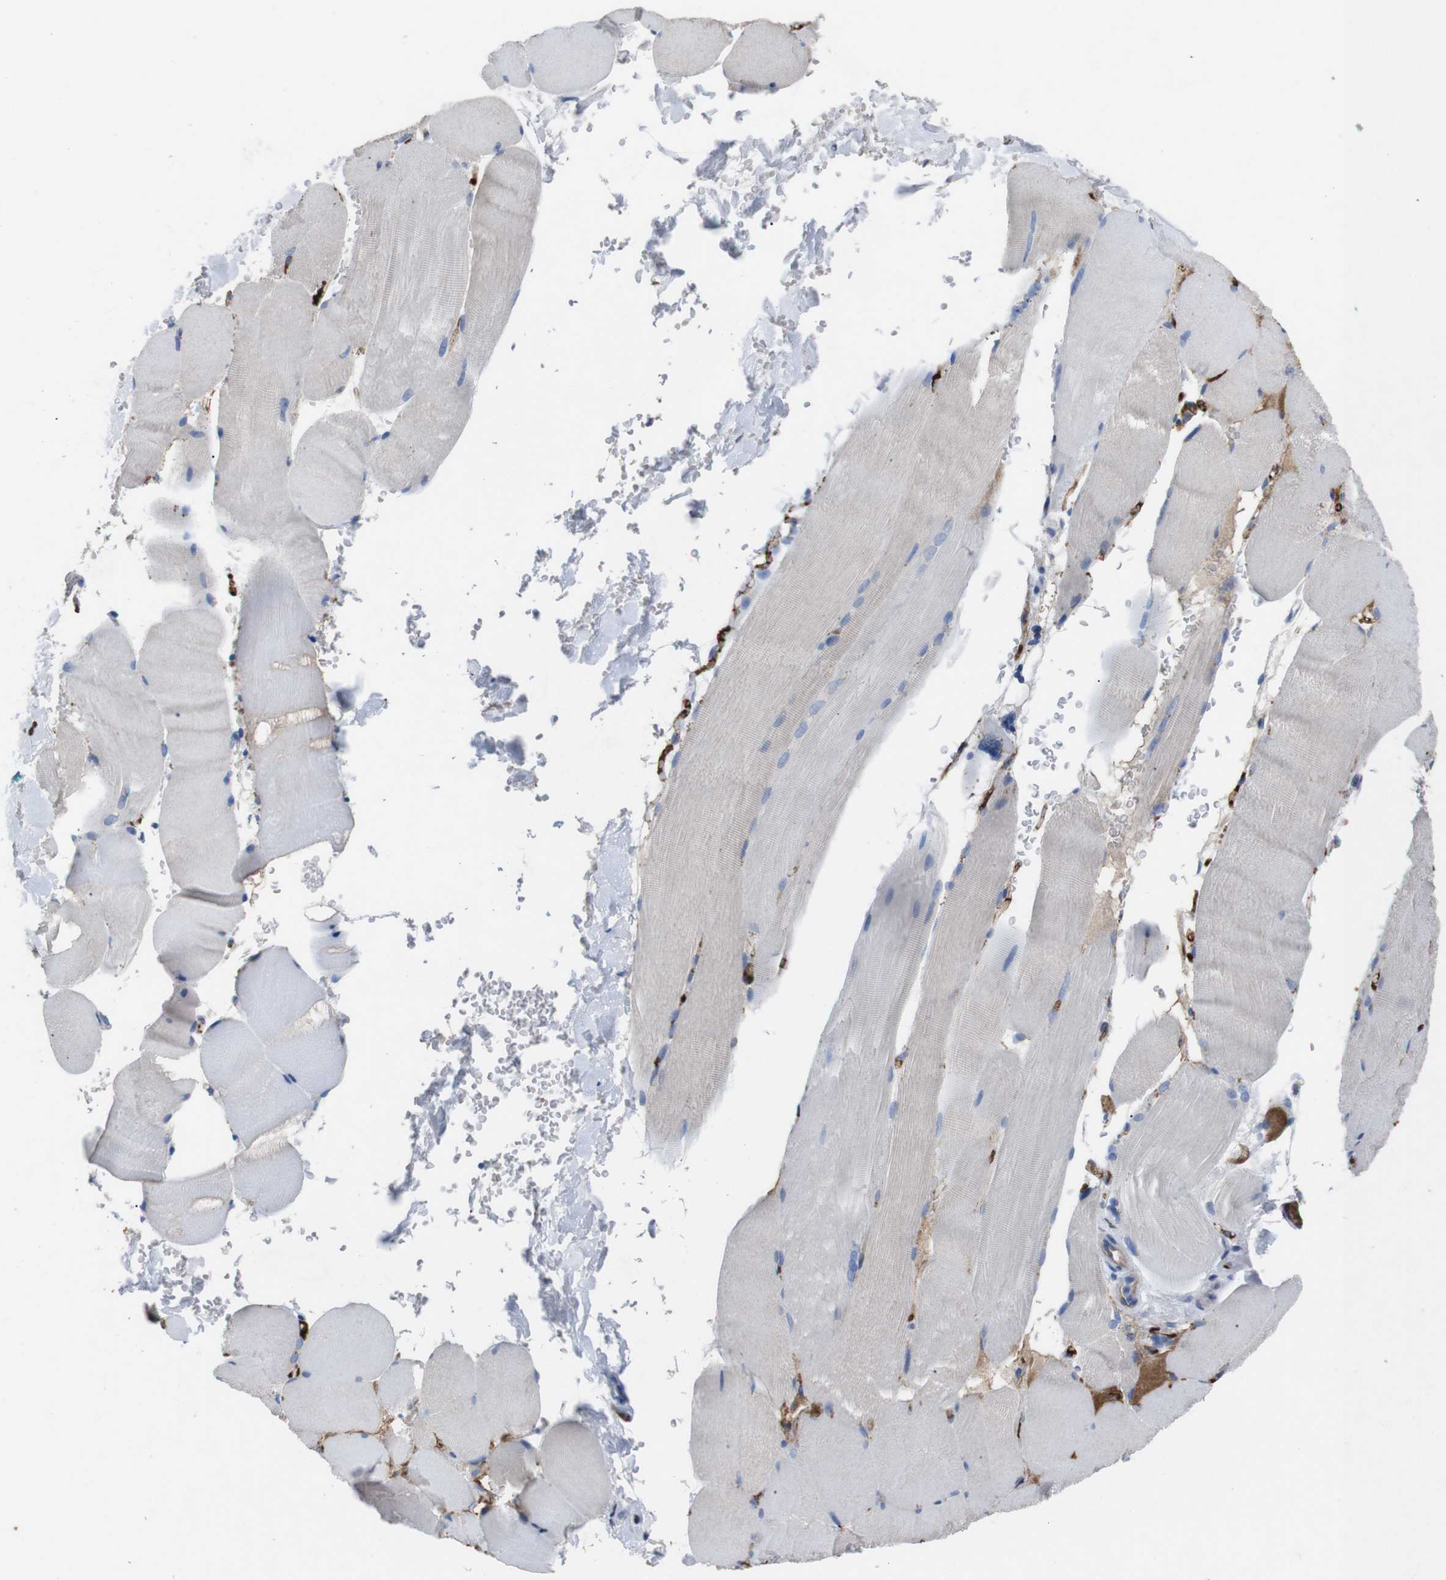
{"staining": {"intensity": "negative", "quantity": "none", "location": "none"}, "tissue": "skeletal muscle", "cell_type": "Myocytes", "image_type": "normal", "snomed": [{"axis": "morphology", "description": "Normal tissue, NOS"}, {"axis": "topography", "description": "Skin"}, {"axis": "topography", "description": "Skeletal muscle"}], "caption": "Human skeletal muscle stained for a protein using immunohistochemistry (IHC) reveals no staining in myocytes.", "gene": "GJB2", "patient": {"sex": "male", "age": 83}}